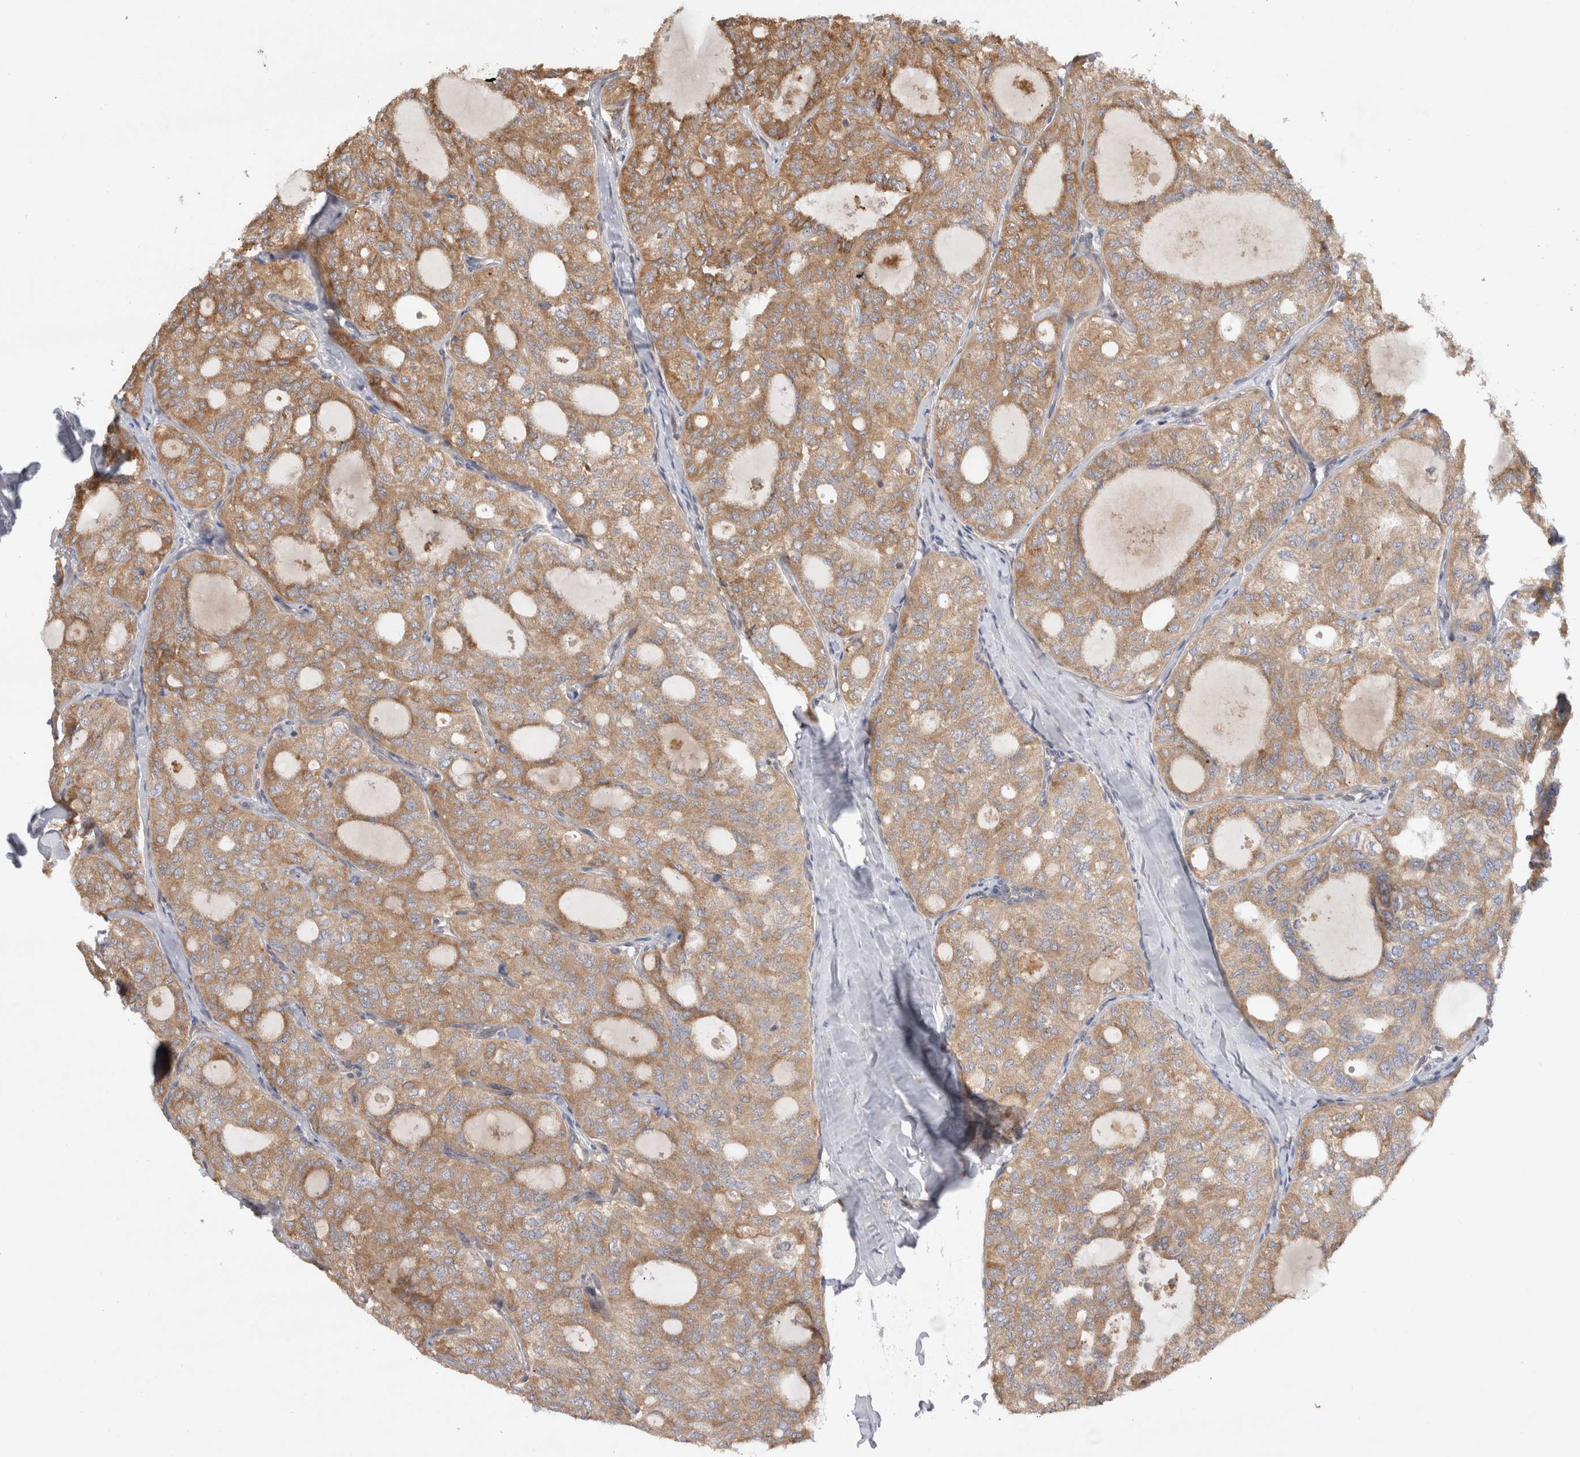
{"staining": {"intensity": "moderate", "quantity": ">75%", "location": "cytoplasmic/membranous"}, "tissue": "thyroid cancer", "cell_type": "Tumor cells", "image_type": "cancer", "snomed": [{"axis": "morphology", "description": "Follicular adenoma carcinoma, NOS"}, {"axis": "topography", "description": "Thyroid gland"}], "caption": "A histopathology image of human thyroid follicular adenoma carcinoma stained for a protein shows moderate cytoplasmic/membranous brown staining in tumor cells.", "gene": "PDCD10", "patient": {"sex": "male", "age": 75}}